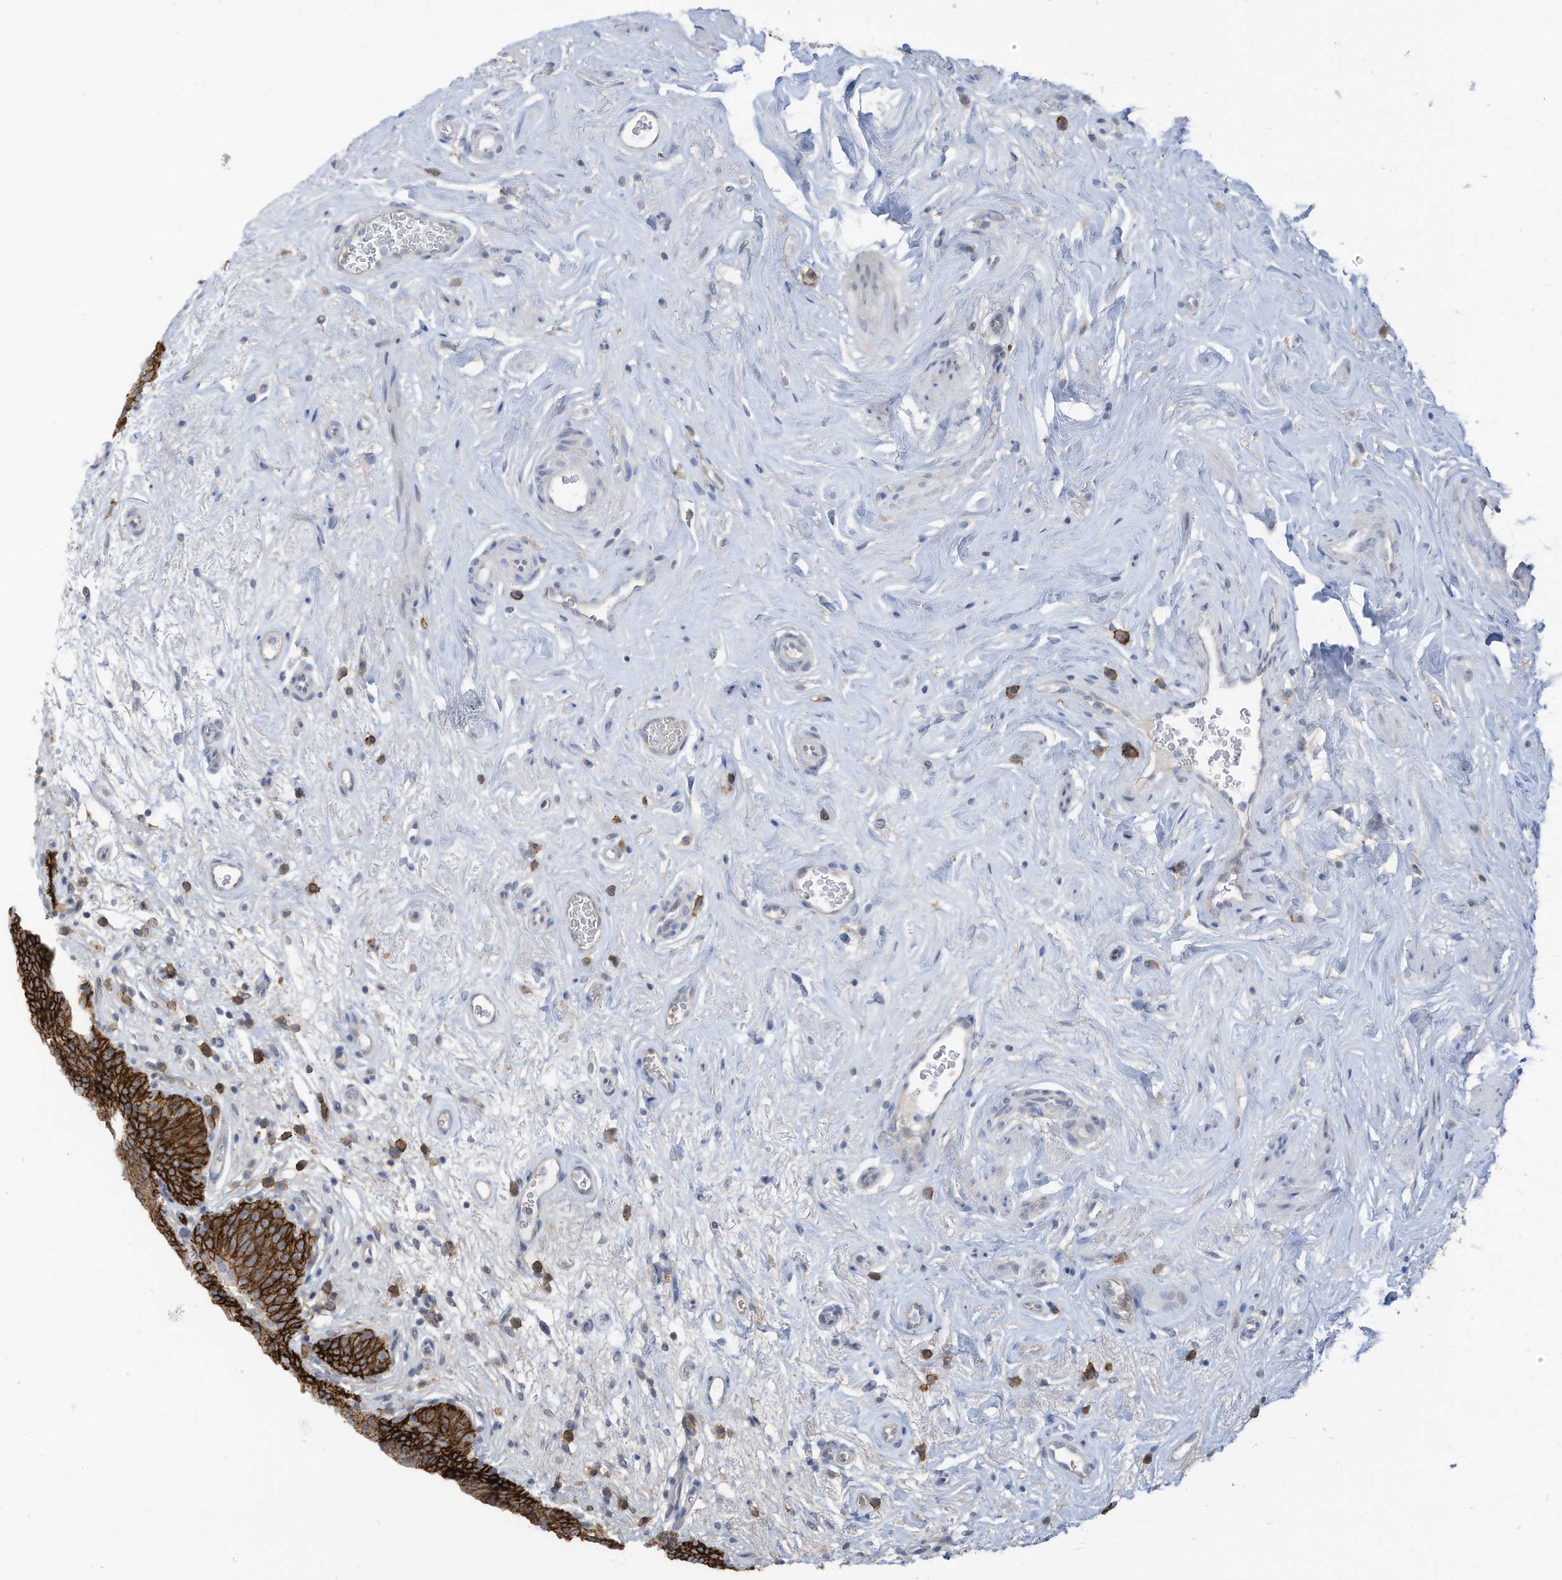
{"staining": {"intensity": "strong", "quantity": ">75%", "location": "cytoplasmic/membranous"}, "tissue": "urinary bladder", "cell_type": "Urothelial cells", "image_type": "normal", "snomed": [{"axis": "morphology", "description": "Normal tissue, NOS"}, {"axis": "topography", "description": "Urinary bladder"}], "caption": "Immunohistochemical staining of normal urinary bladder reveals >75% levels of strong cytoplasmic/membranous protein expression in approximately >75% of urothelial cells.", "gene": "SLC1A5", "patient": {"sex": "male", "age": 83}}